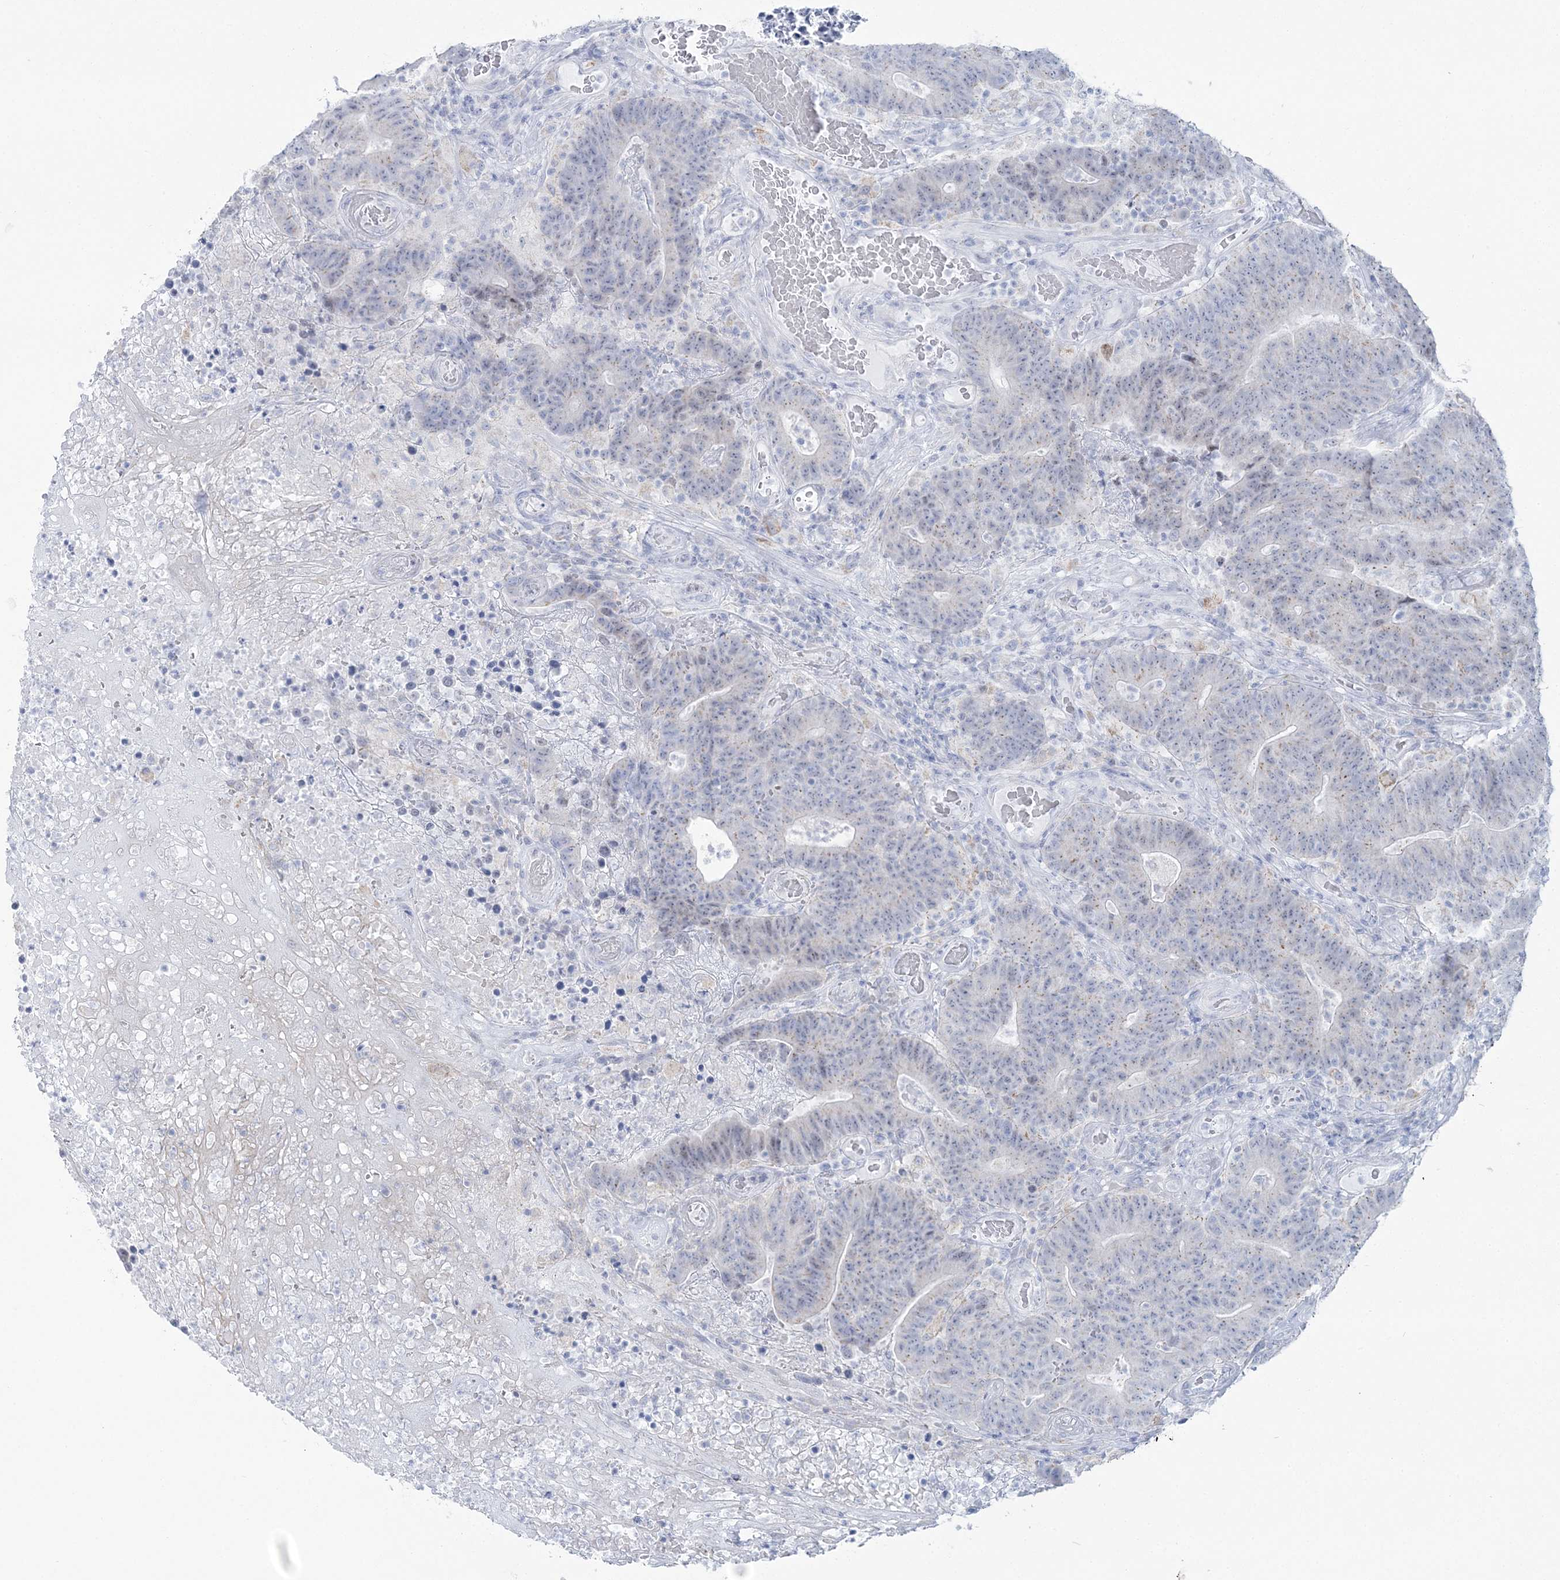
{"staining": {"intensity": "weak", "quantity": "25%-75%", "location": "cytoplasmic/membranous"}, "tissue": "colorectal cancer", "cell_type": "Tumor cells", "image_type": "cancer", "snomed": [{"axis": "morphology", "description": "Normal tissue, NOS"}, {"axis": "morphology", "description": "Adenocarcinoma, NOS"}, {"axis": "topography", "description": "Colon"}], "caption": "Approximately 25%-75% of tumor cells in human colorectal cancer (adenocarcinoma) demonstrate weak cytoplasmic/membranous protein expression as visualized by brown immunohistochemical staining.", "gene": "ZNF843", "patient": {"sex": "female", "age": 75}}